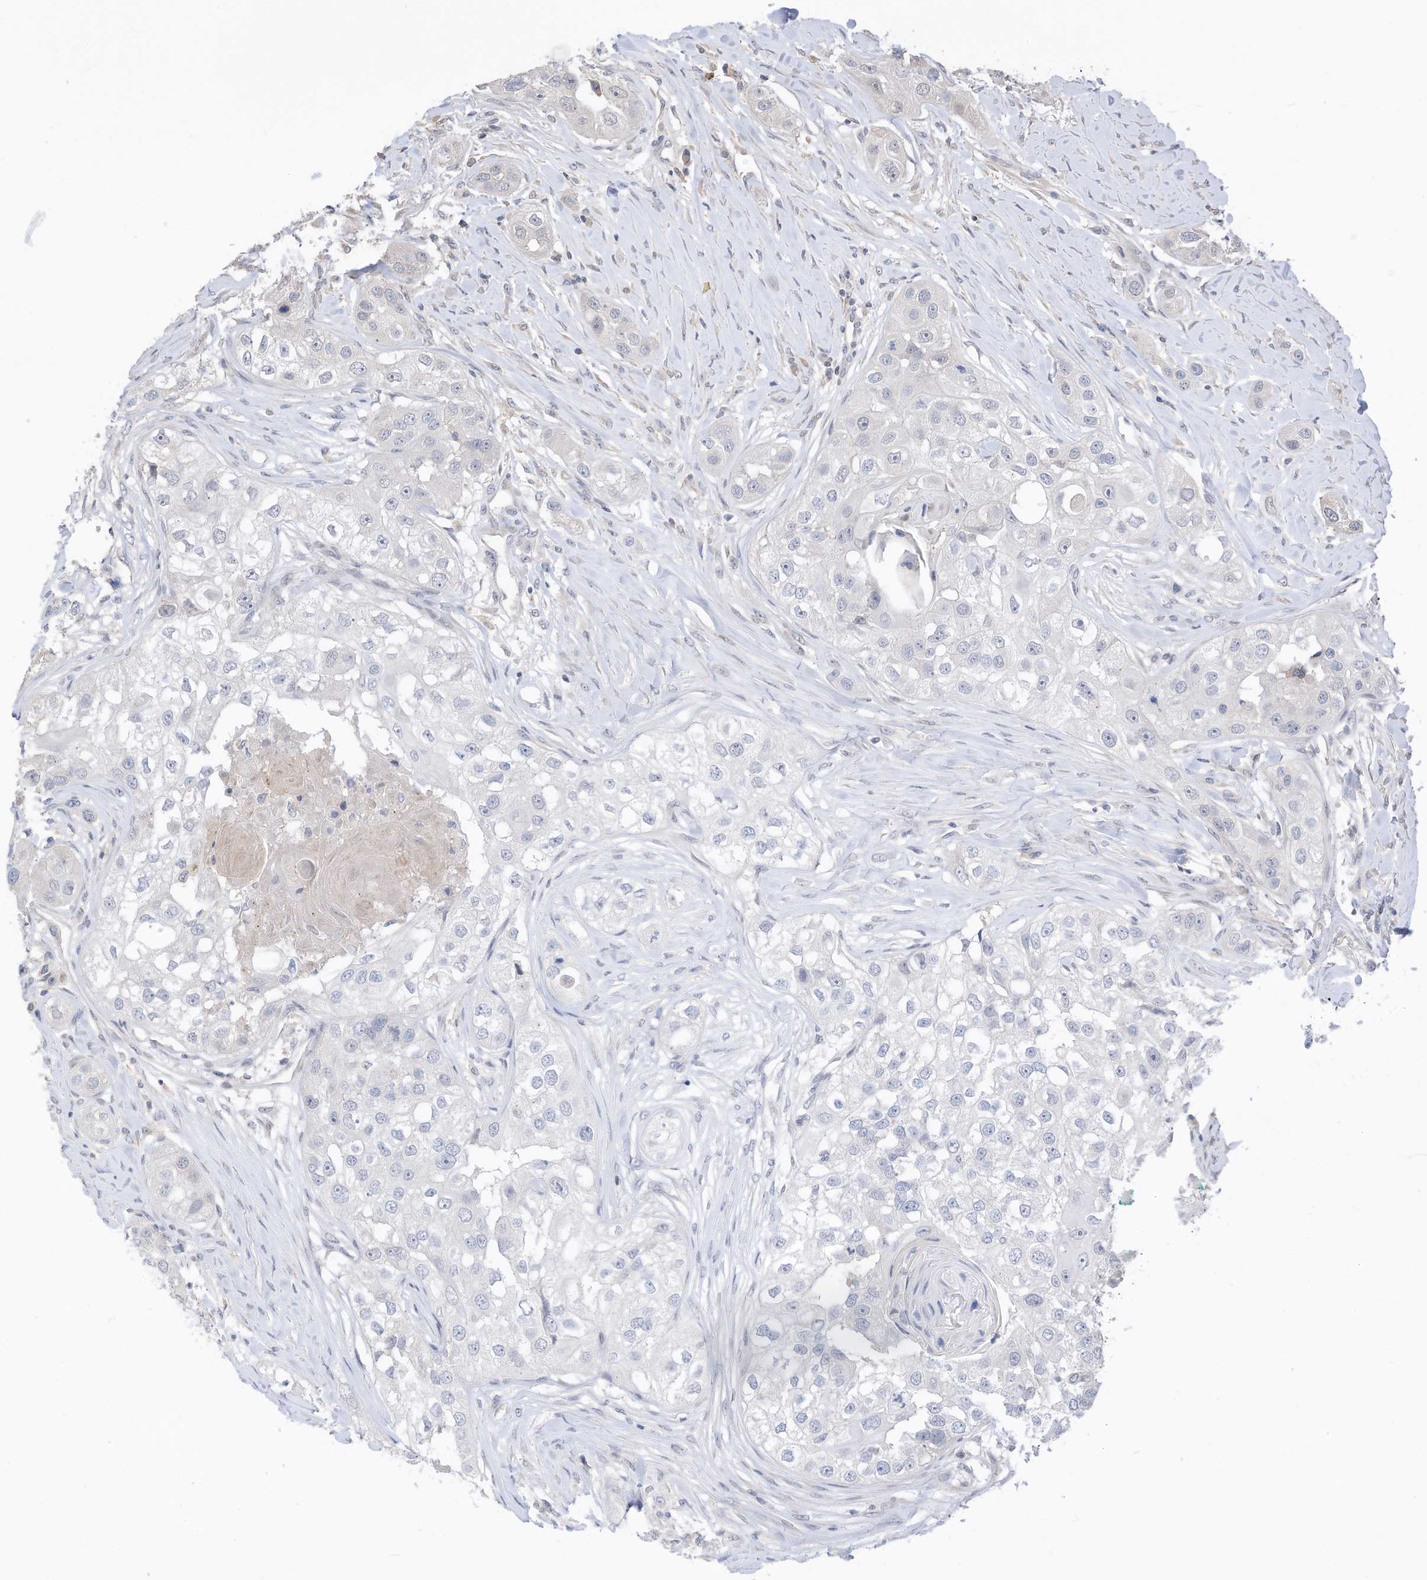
{"staining": {"intensity": "negative", "quantity": "none", "location": "none"}, "tissue": "head and neck cancer", "cell_type": "Tumor cells", "image_type": "cancer", "snomed": [{"axis": "morphology", "description": "Normal tissue, NOS"}, {"axis": "morphology", "description": "Squamous cell carcinoma, NOS"}, {"axis": "topography", "description": "Skeletal muscle"}, {"axis": "topography", "description": "Head-Neck"}], "caption": "Squamous cell carcinoma (head and neck) stained for a protein using immunohistochemistry (IHC) reveals no positivity tumor cells.", "gene": "REC8", "patient": {"sex": "male", "age": 51}}